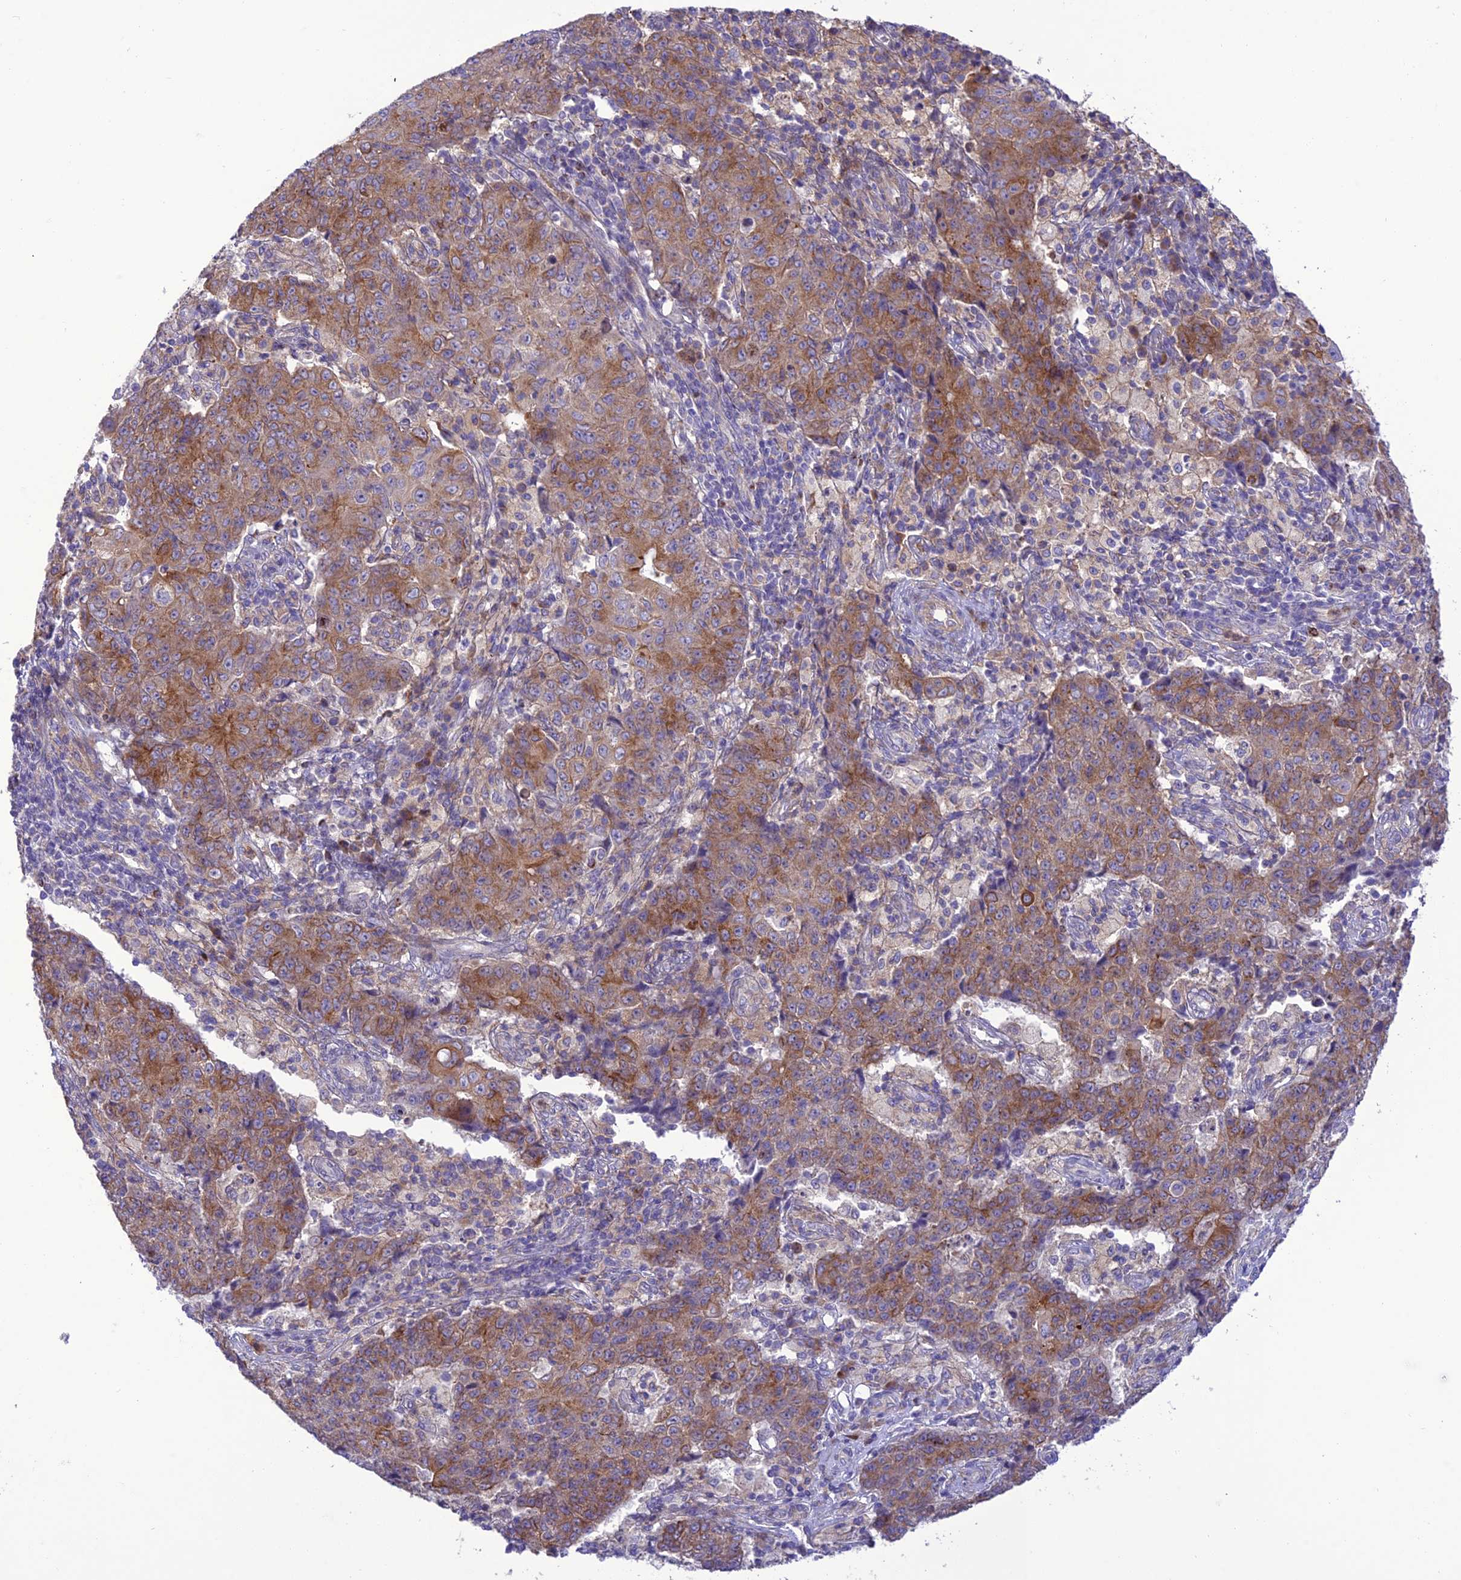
{"staining": {"intensity": "moderate", "quantity": ">75%", "location": "cytoplasmic/membranous"}, "tissue": "ovarian cancer", "cell_type": "Tumor cells", "image_type": "cancer", "snomed": [{"axis": "morphology", "description": "Carcinoma, endometroid"}, {"axis": "topography", "description": "Ovary"}], "caption": "Moderate cytoplasmic/membranous protein staining is seen in about >75% of tumor cells in ovarian endometroid carcinoma.", "gene": "JMY", "patient": {"sex": "female", "age": 42}}